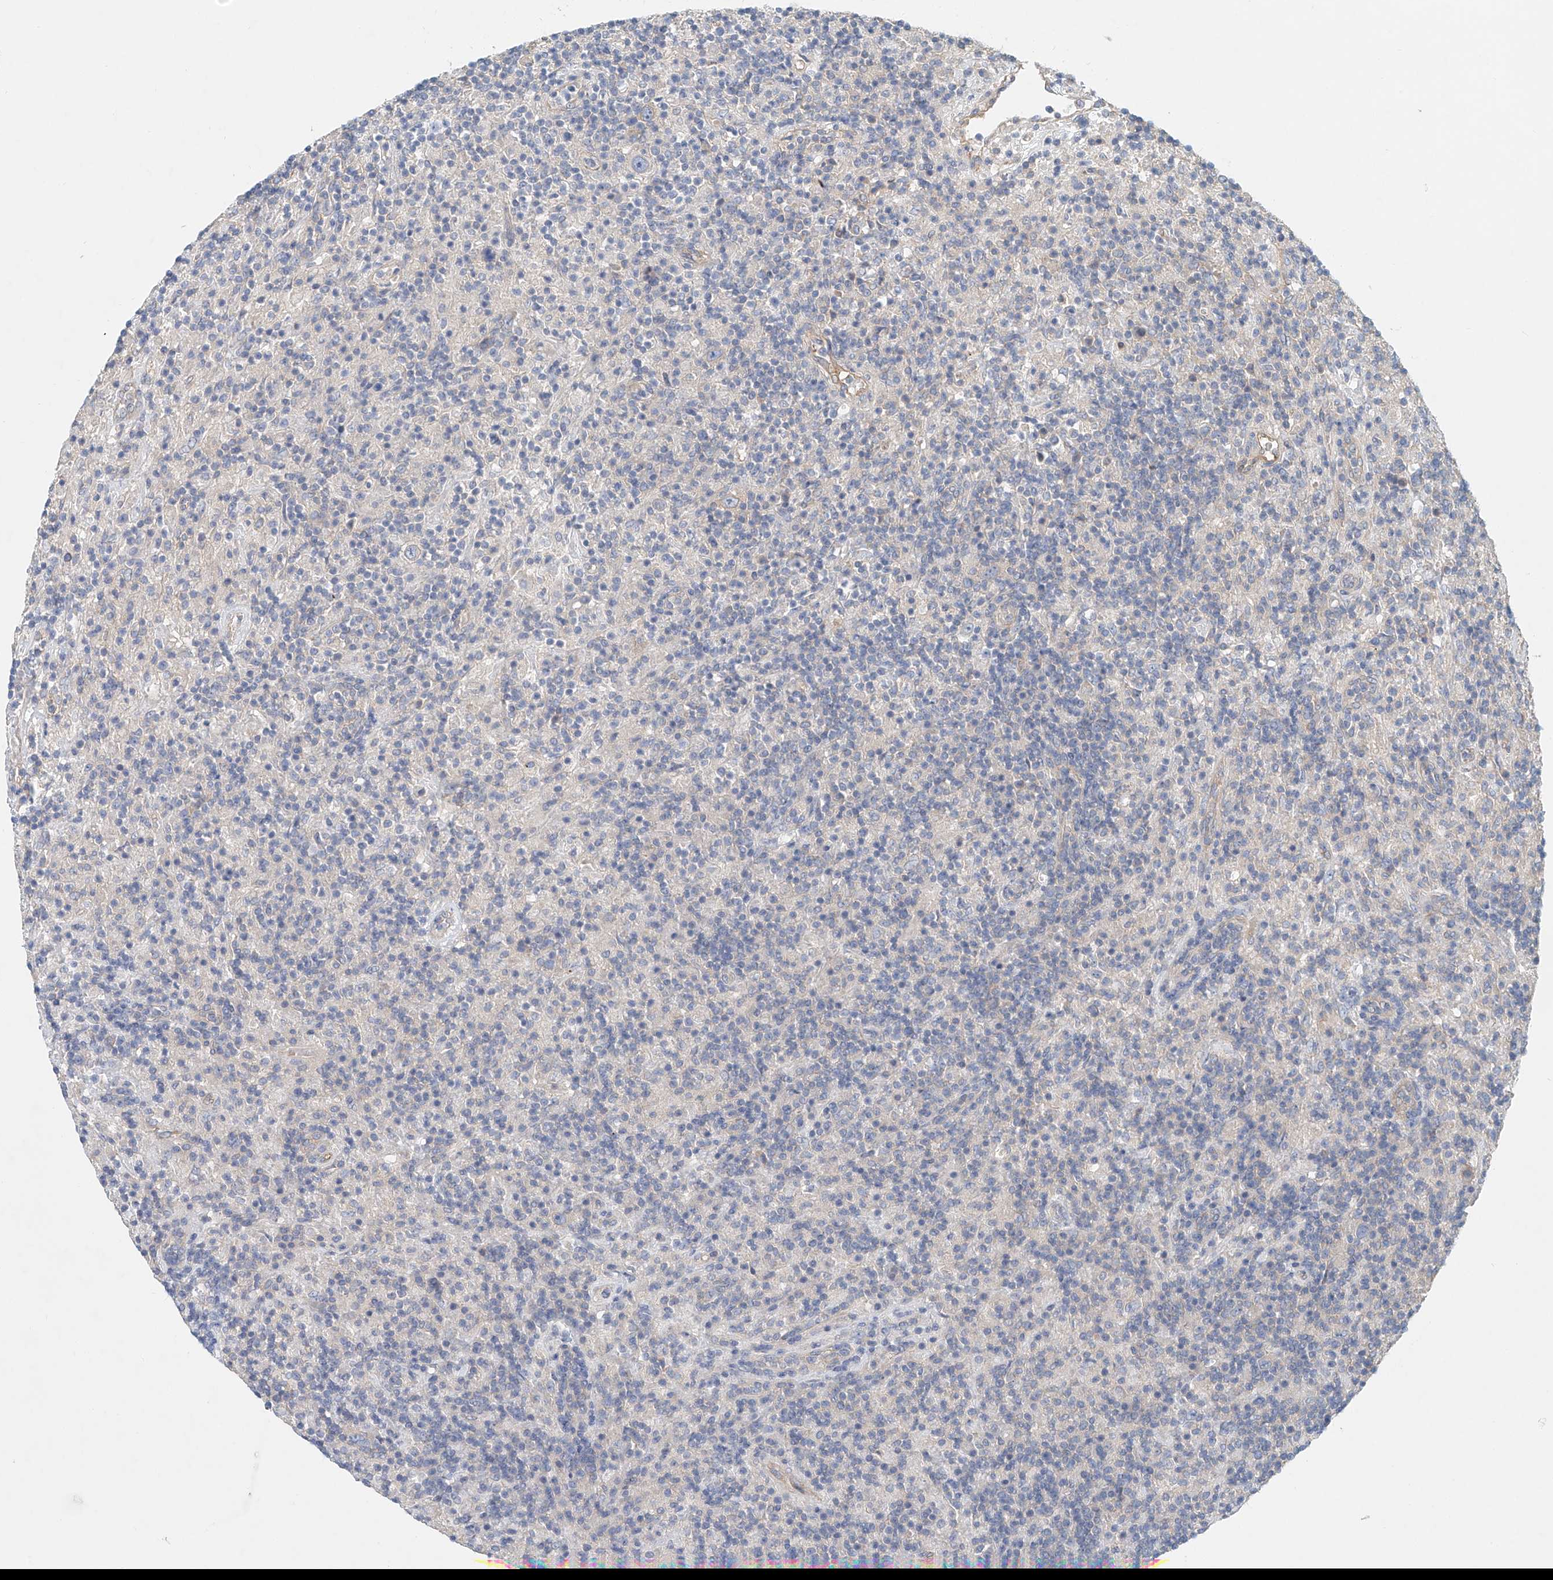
{"staining": {"intensity": "negative", "quantity": "none", "location": "none"}, "tissue": "lymphoma", "cell_type": "Tumor cells", "image_type": "cancer", "snomed": [{"axis": "morphology", "description": "Hodgkin's disease, NOS"}, {"axis": "topography", "description": "Lymph node"}], "caption": "There is no significant positivity in tumor cells of lymphoma.", "gene": "FRYL", "patient": {"sex": "male", "age": 70}}